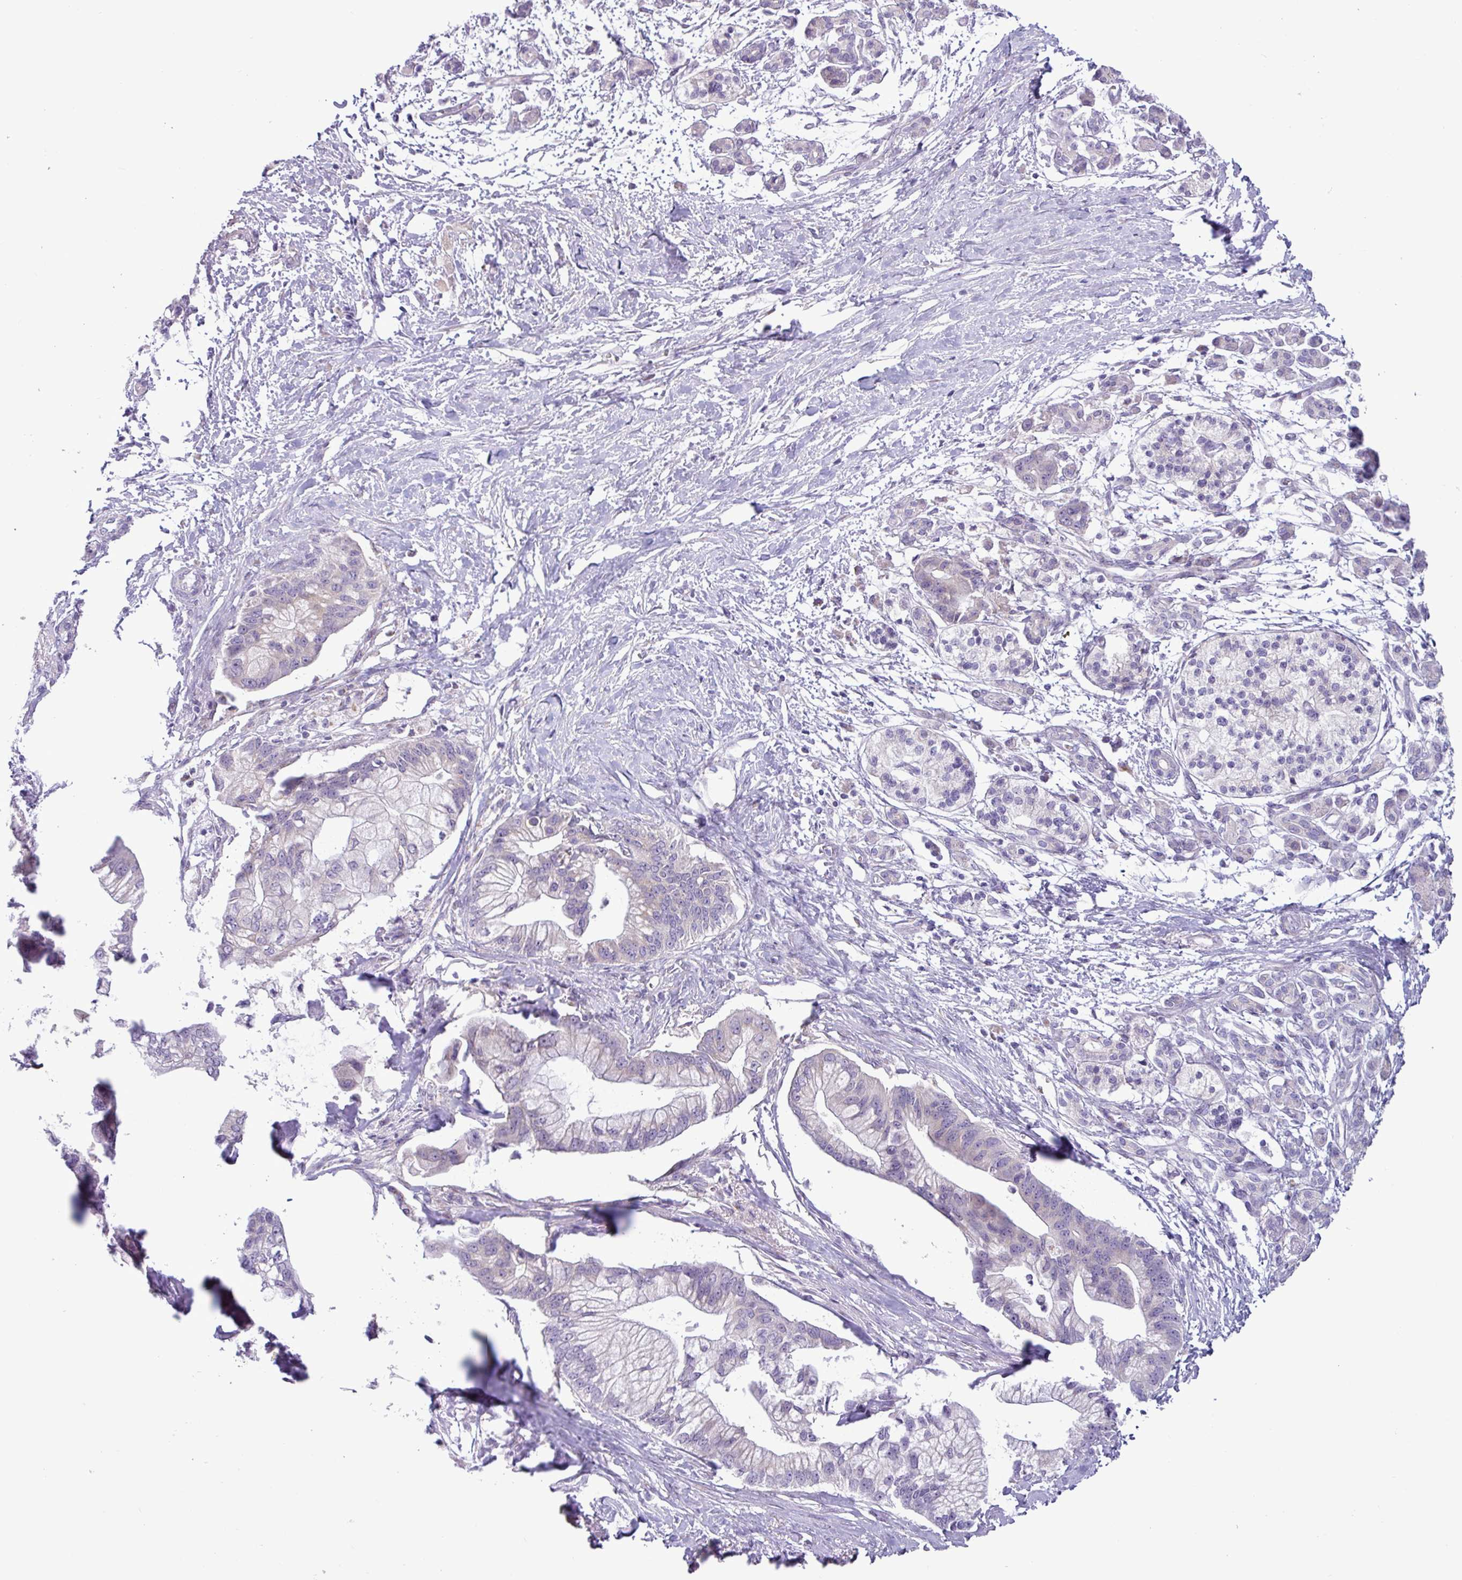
{"staining": {"intensity": "negative", "quantity": "none", "location": "none"}, "tissue": "pancreatic cancer", "cell_type": "Tumor cells", "image_type": "cancer", "snomed": [{"axis": "morphology", "description": "Adenocarcinoma, NOS"}, {"axis": "topography", "description": "Pancreas"}], "caption": "An immunohistochemistry photomicrograph of adenocarcinoma (pancreatic) is shown. There is no staining in tumor cells of adenocarcinoma (pancreatic).", "gene": "STIMATE", "patient": {"sex": "male", "age": 68}}